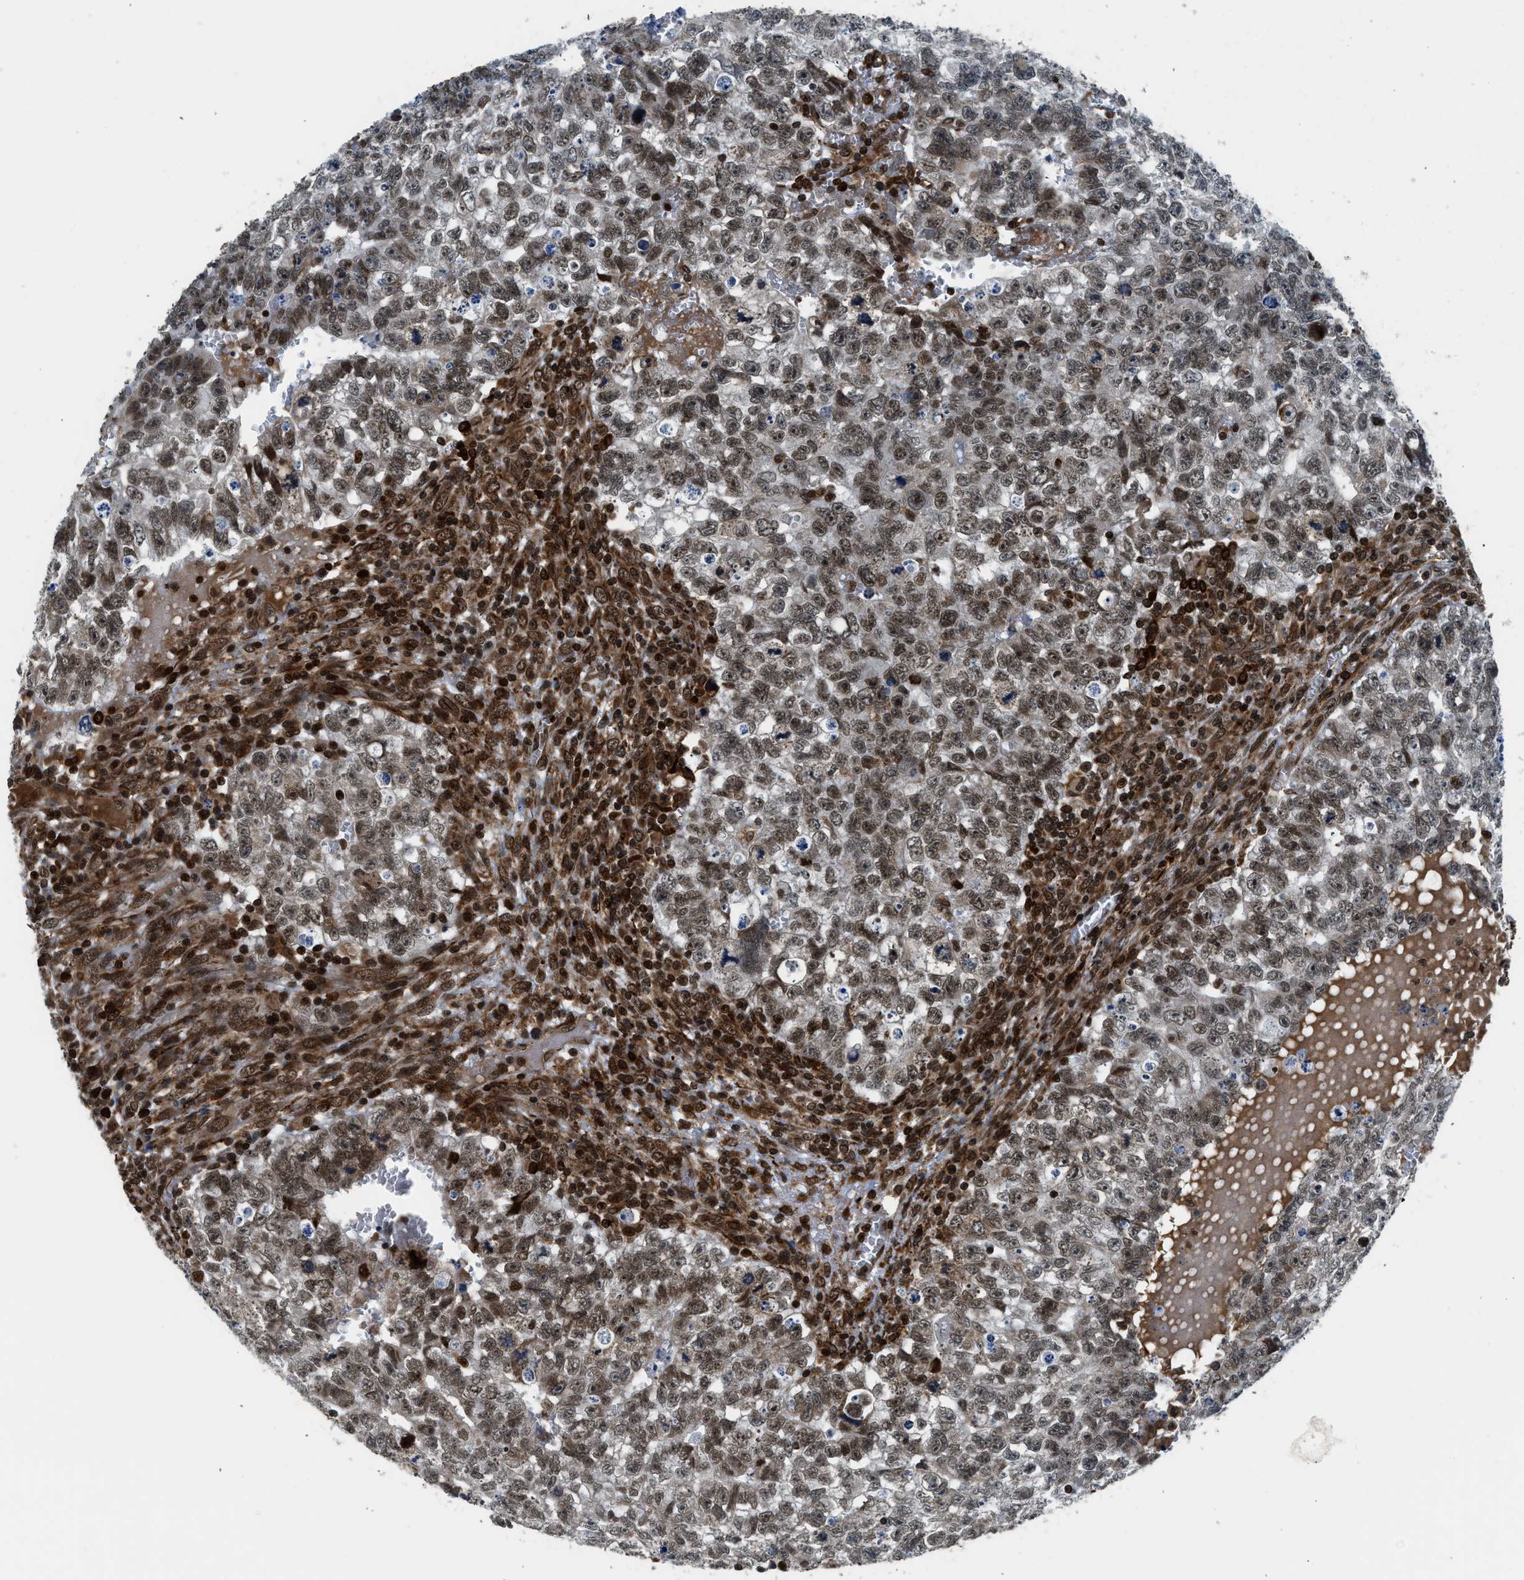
{"staining": {"intensity": "weak", "quantity": "25%-75%", "location": "cytoplasmic/membranous,nuclear"}, "tissue": "testis cancer", "cell_type": "Tumor cells", "image_type": "cancer", "snomed": [{"axis": "morphology", "description": "Seminoma, NOS"}, {"axis": "morphology", "description": "Carcinoma, Embryonal, NOS"}, {"axis": "topography", "description": "Testis"}], "caption": "A low amount of weak cytoplasmic/membranous and nuclear expression is identified in approximately 25%-75% of tumor cells in testis embryonal carcinoma tissue. The staining was performed using DAB, with brown indicating positive protein expression. Nuclei are stained blue with hematoxylin.", "gene": "RETREG3", "patient": {"sex": "male", "age": 38}}